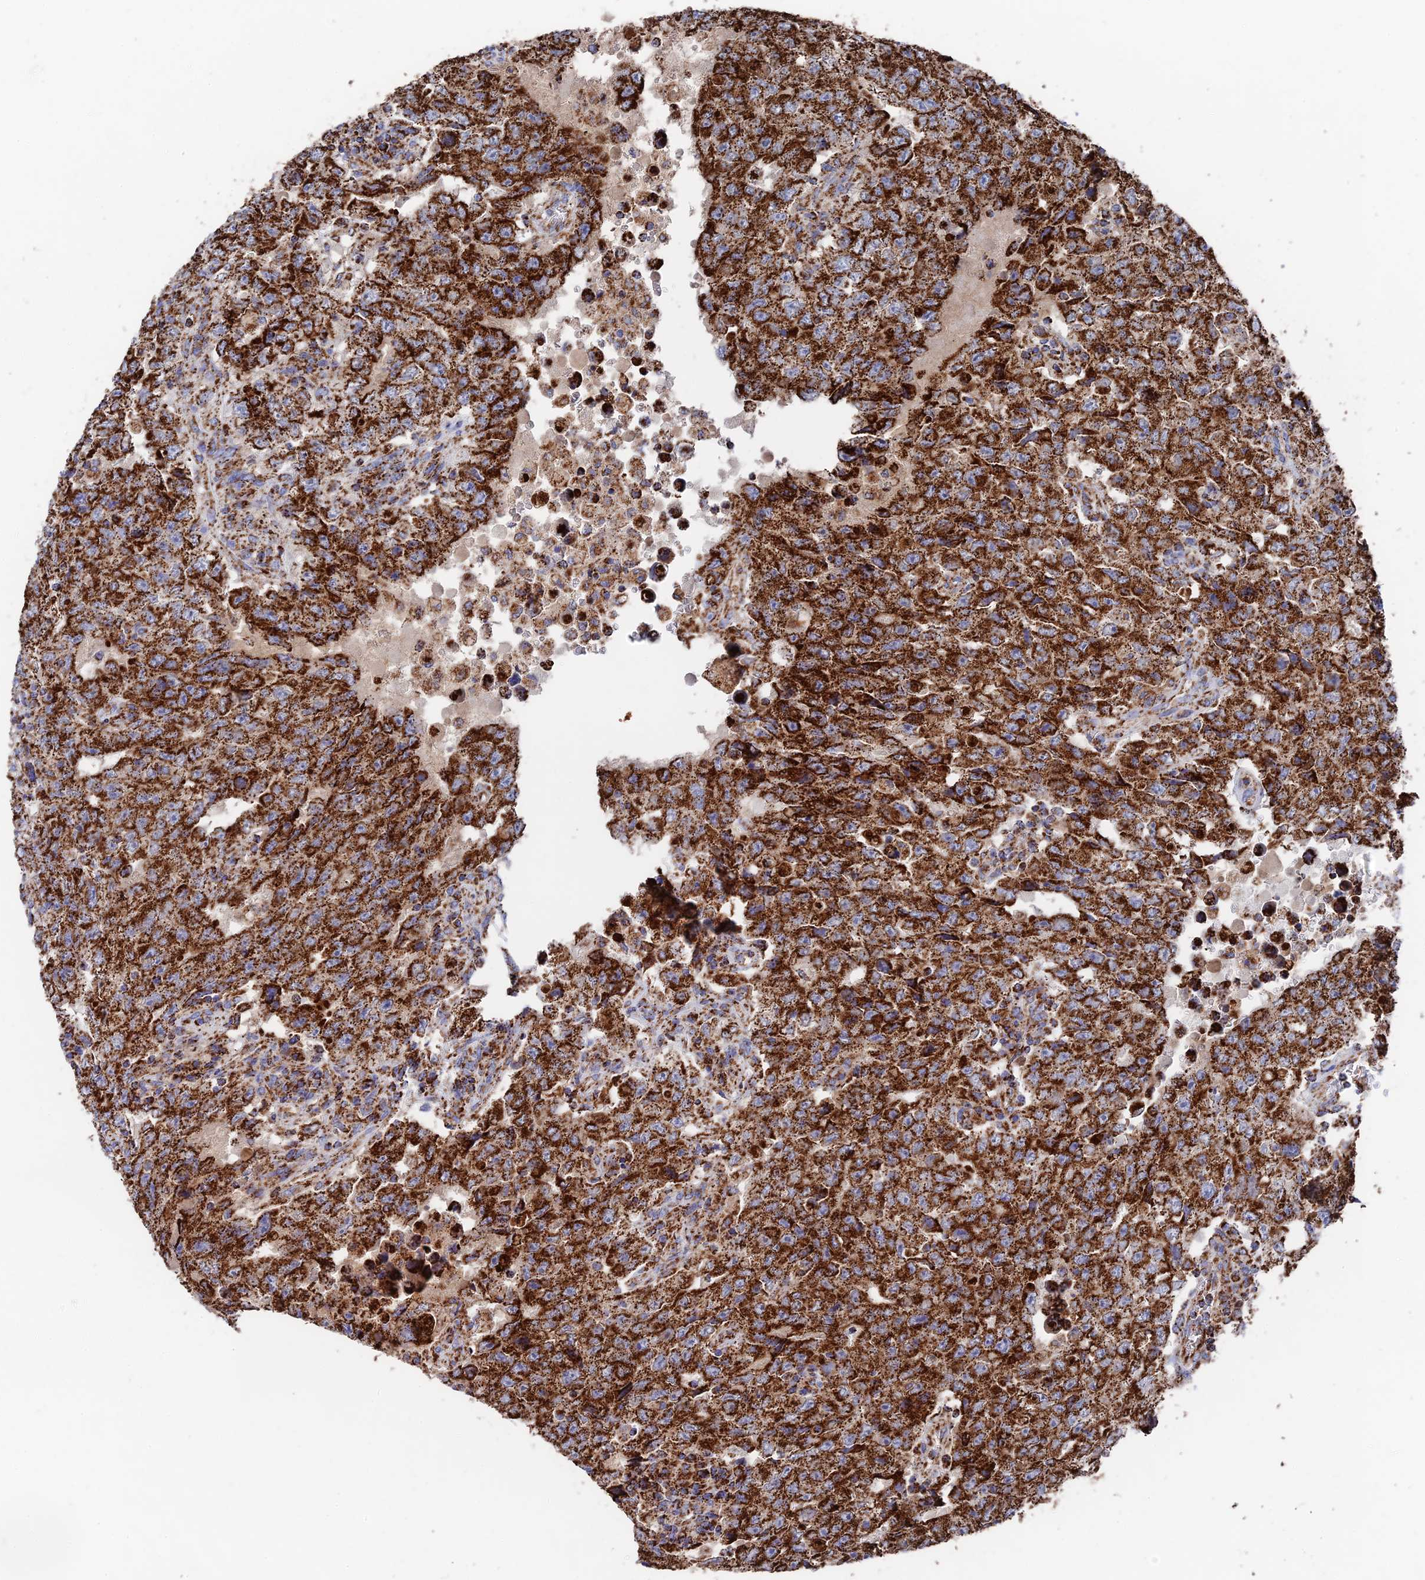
{"staining": {"intensity": "strong", "quantity": ">75%", "location": "cytoplasmic/membranous"}, "tissue": "testis cancer", "cell_type": "Tumor cells", "image_type": "cancer", "snomed": [{"axis": "morphology", "description": "Carcinoma, Embryonal, NOS"}, {"axis": "topography", "description": "Testis"}], "caption": "Testis cancer stained for a protein (brown) shows strong cytoplasmic/membranous positive expression in about >75% of tumor cells.", "gene": "HAUS8", "patient": {"sex": "male", "age": 26}}